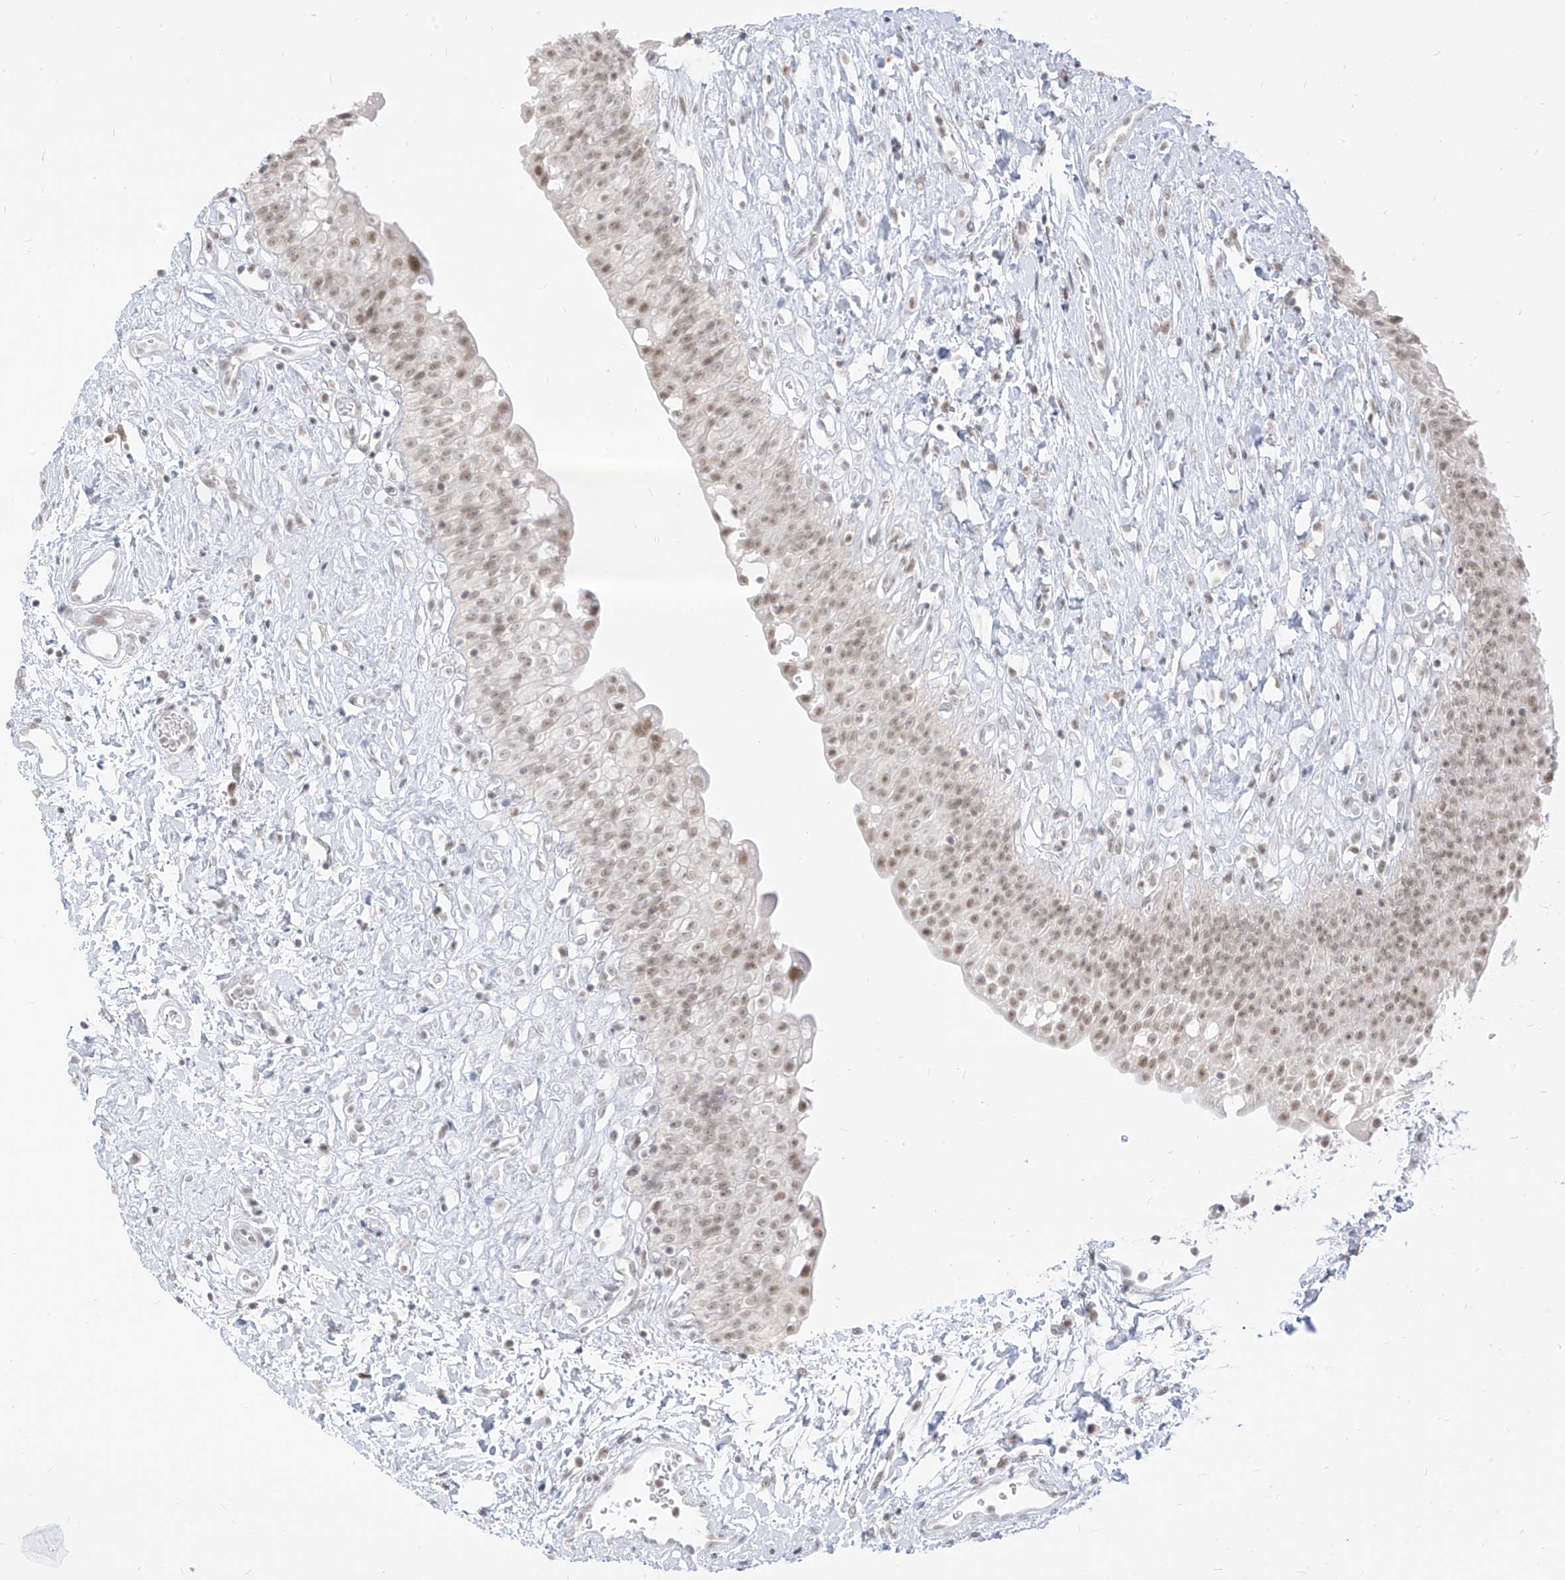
{"staining": {"intensity": "weak", "quantity": ">75%", "location": "nuclear"}, "tissue": "urinary bladder", "cell_type": "Urothelial cells", "image_type": "normal", "snomed": [{"axis": "morphology", "description": "Normal tissue, NOS"}, {"axis": "topography", "description": "Urinary bladder"}], "caption": "Weak nuclear protein staining is seen in about >75% of urothelial cells in urinary bladder.", "gene": "SUPT5H", "patient": {"sex": "male", "age": 51}}